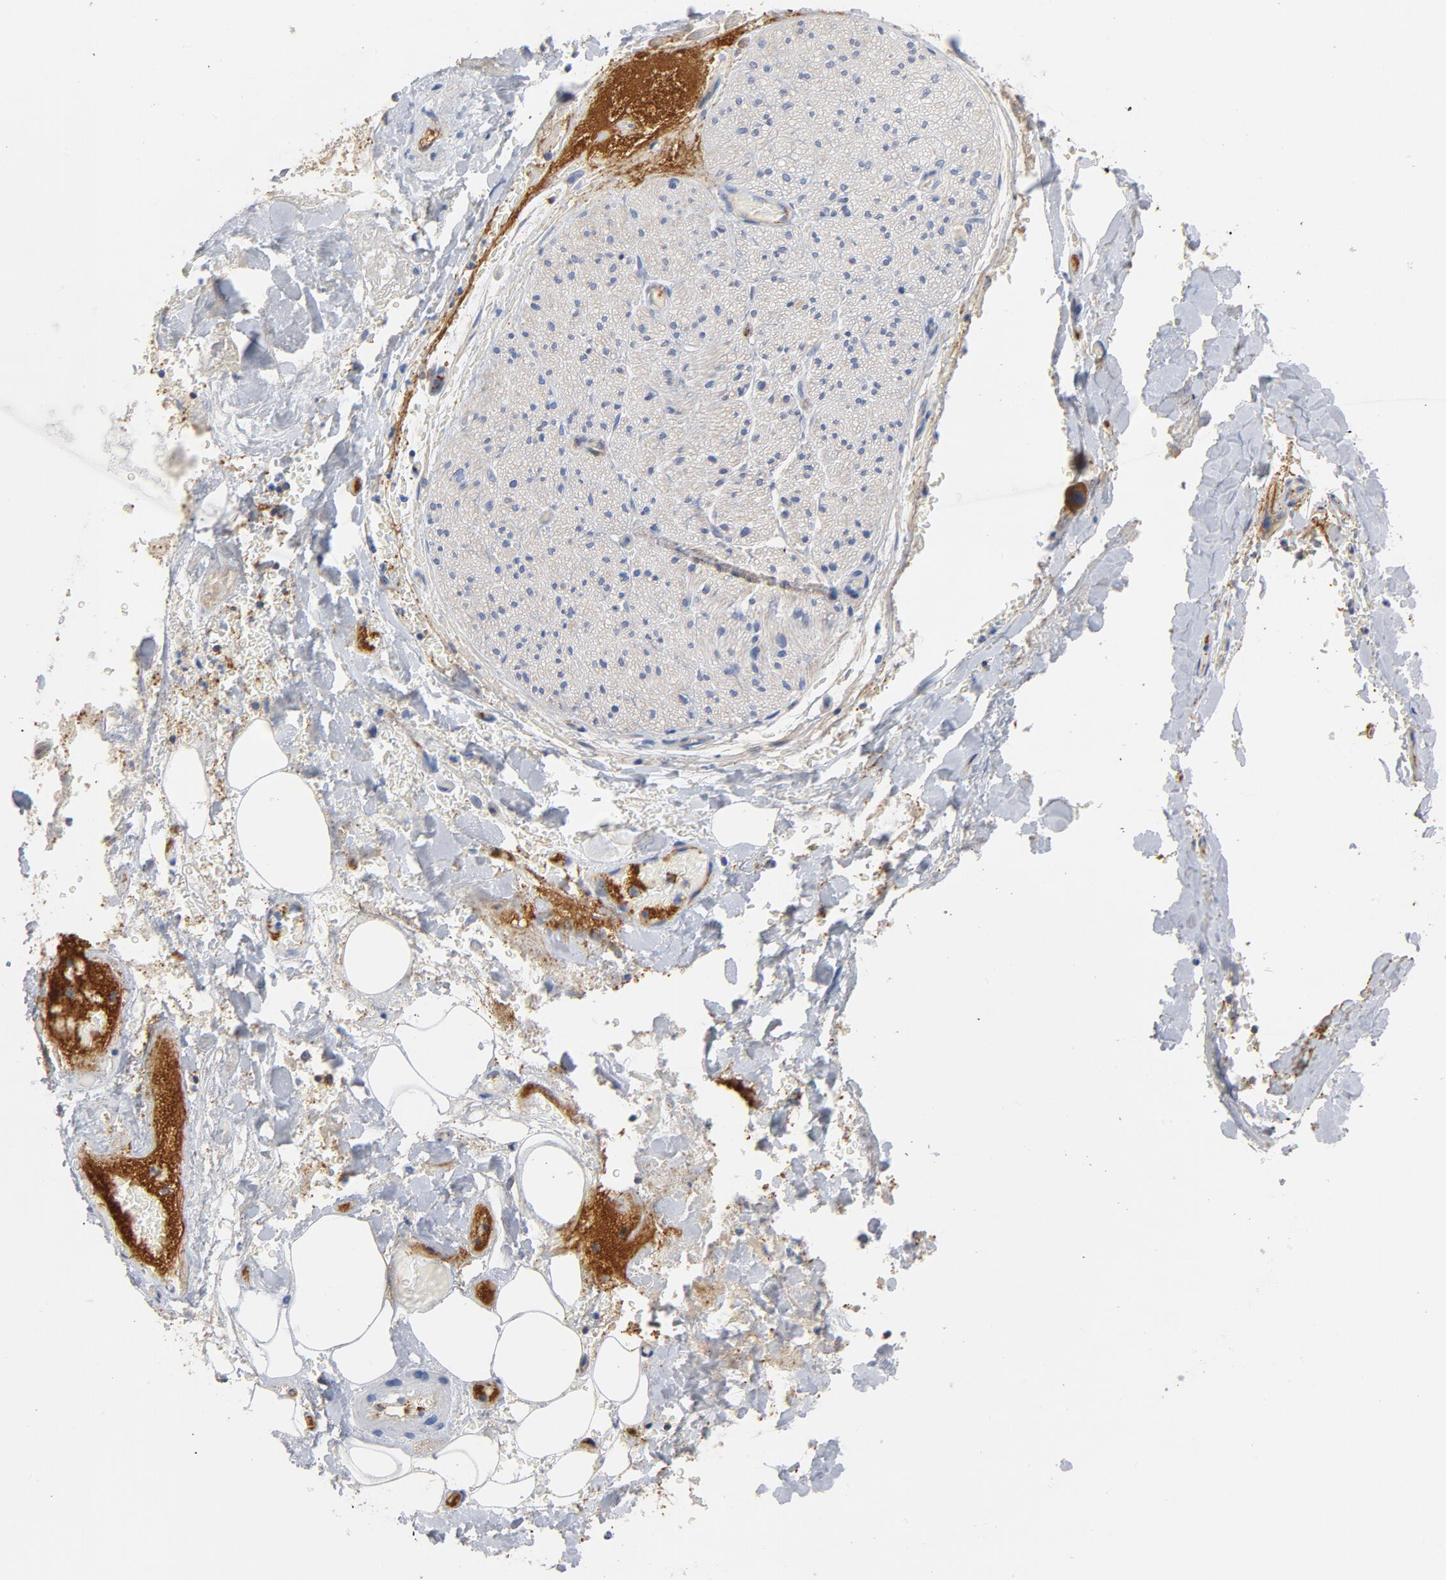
{"staining": {"intensity": "negative", "quantity": "none", "location": "none"}, "tissue": "adipose tissue", "cell_type": "Adipocytes", "image_type": "normal", "snomed": [{"axis": "morphology", "description": "Normal tissue, NOS"}, {"axis": "morphology", "description": "Cholangiocarcinoma"}, {"axis": "topography", "description": "Liver"}, {"axis": "topography", "description": "Peripheral nerve tissue"}], "caption": "Immunohistochemical staining of benign human adipose tissue displays no significant staining in adipocytes. Nuclei are stained in blue.", "gene": "SRC", "patient": {"sex": "male", "age": 50}}